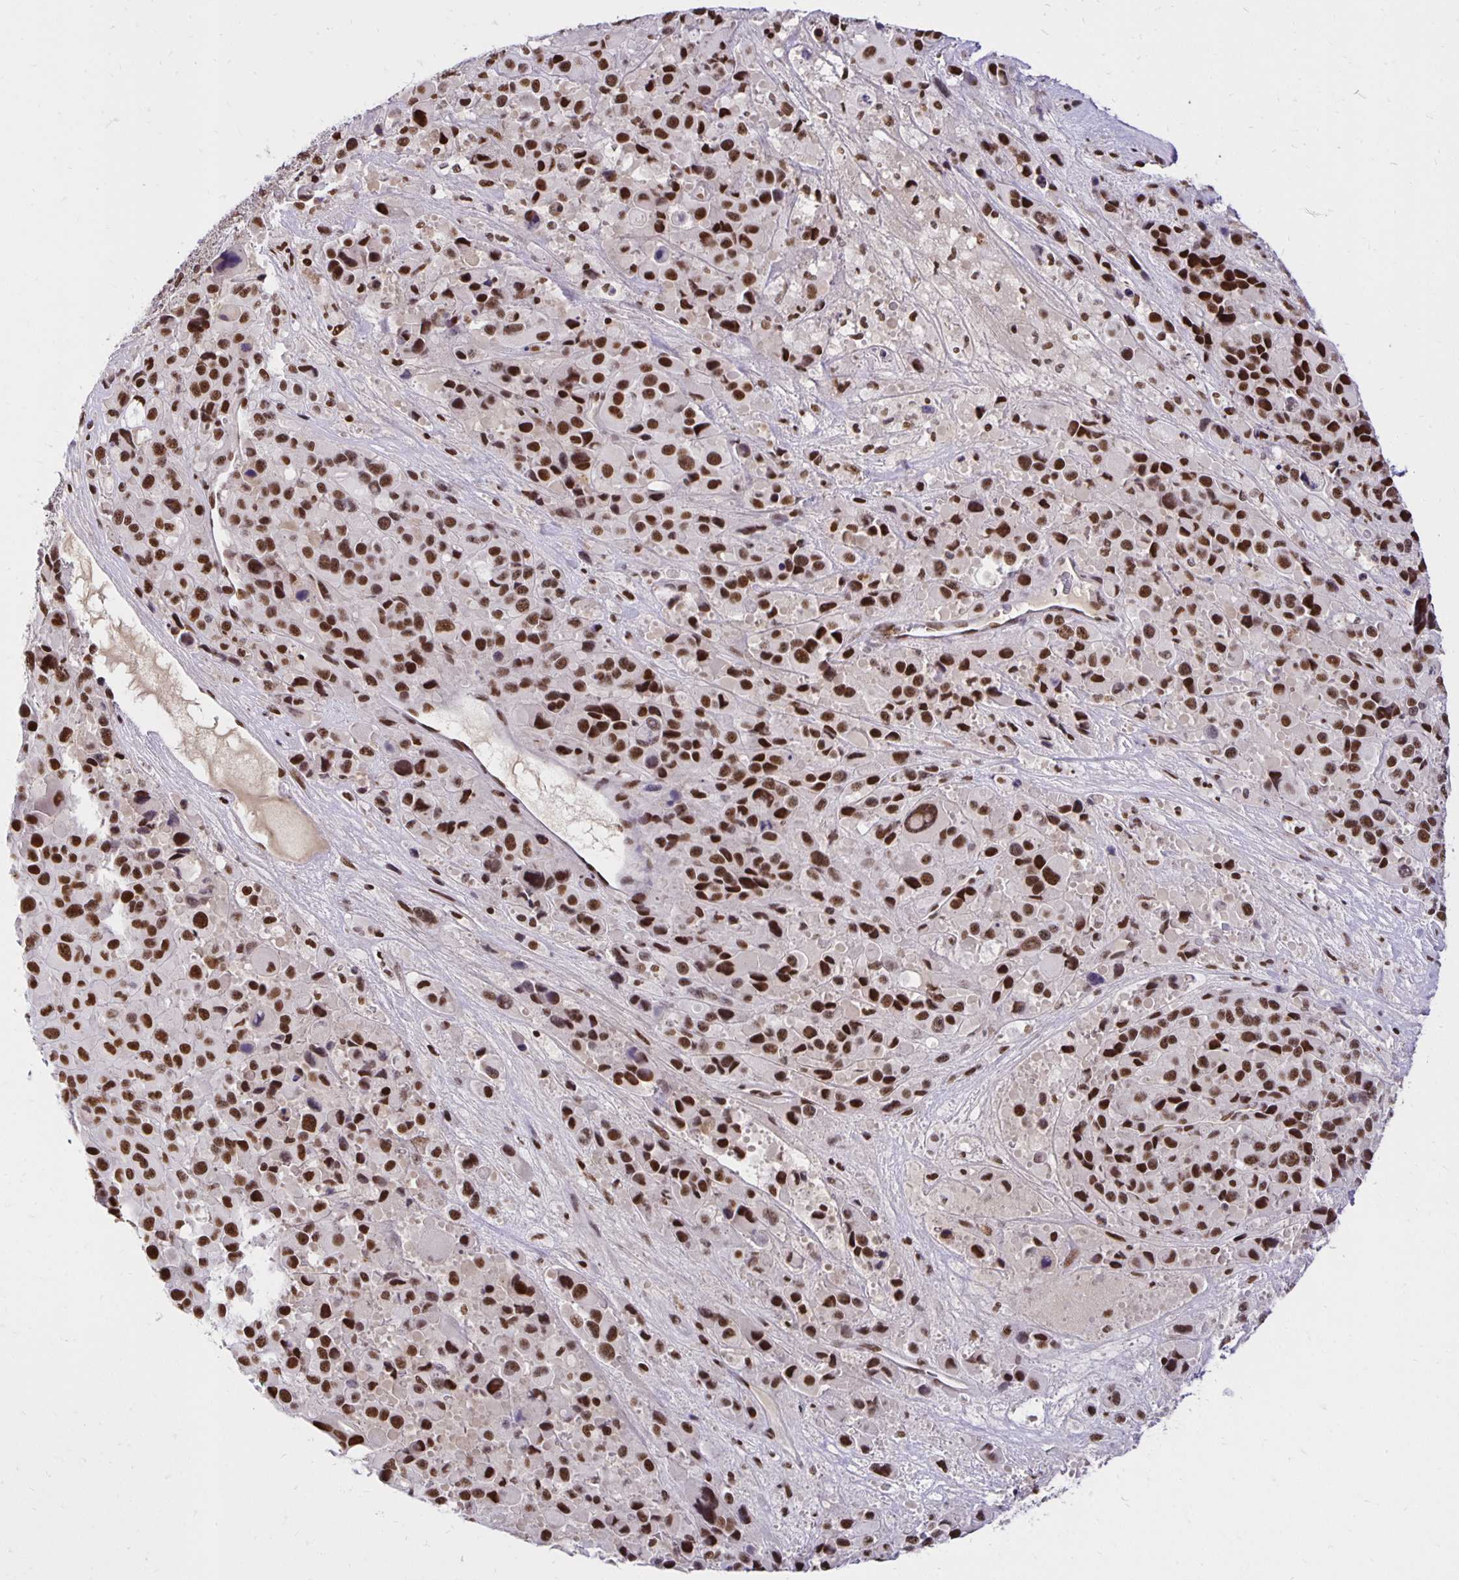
{"staining": {"intensity": "strong", "quantity": ">75%", "location": "nuclear"}, "tissue": "melanoma", "cell_type": "Tumor cells", "image_type": "cancer", "snomed": [{"axis": "morphology", "description": "Malignant melanoma, Metastatic site"}, {"axis": "topography", "description": "Lymph node"}], "caption": "Immunohistochemistry (IHC) staining of melanoma, which shows high levels of strong nuclear positivity in about >75% of tumor cells indicating strong nuclear protein expression. The staining was performed using DAB (3,3'-diaminobenzidine) (brown) for protein detection and nuclei were counterstained in hematoxylin (blue).", "gene": "ZNF579", "patient": {"sex": "female", "age": 65}}